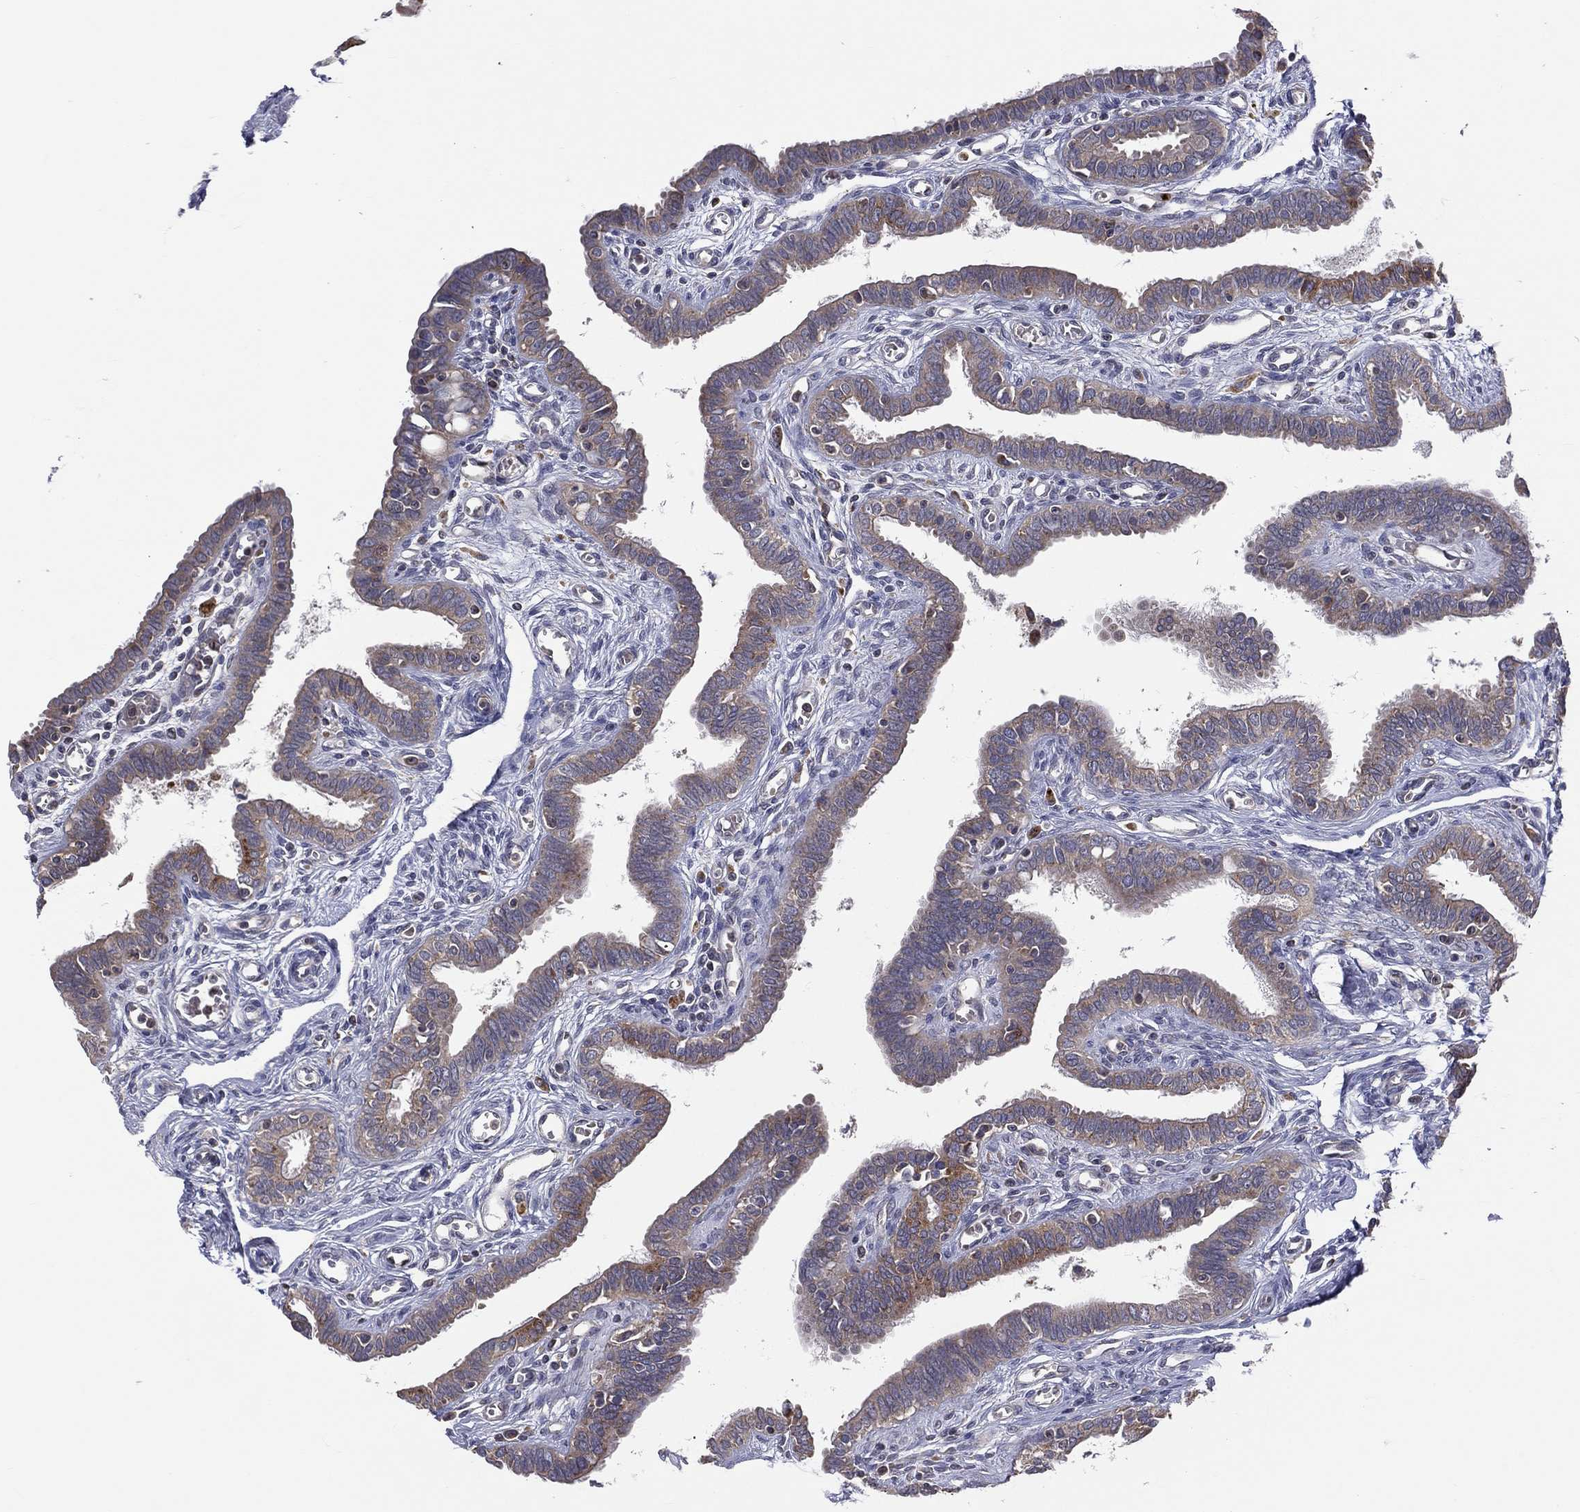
{"staining": {"intensity": "moderate", "quantity": "25%-75%", "location": "cytoplasmic/membranous"}, "tissue": "fallopian tube", "cell_type": "Glandular cells", "image_type": "normal", "snomed": [{"axis": "morphology", "description": "Normal tissue, NOS"}, {"axis": "morphology", "description": "Carcinoma, endometroid"}, {"axis": "topography", "description": "Fallopian tube"}, {"axis": "topography", "description": "Ovary"}], "caption": "Immunohistochemical staining of normal human fallopian tube demonstrates moderate cytoplasmic/membranous protein staining in approximately 25%-75% of glandular cells.", "gene": "STARD3", "patient": {"sex": "female", "age": 42}}